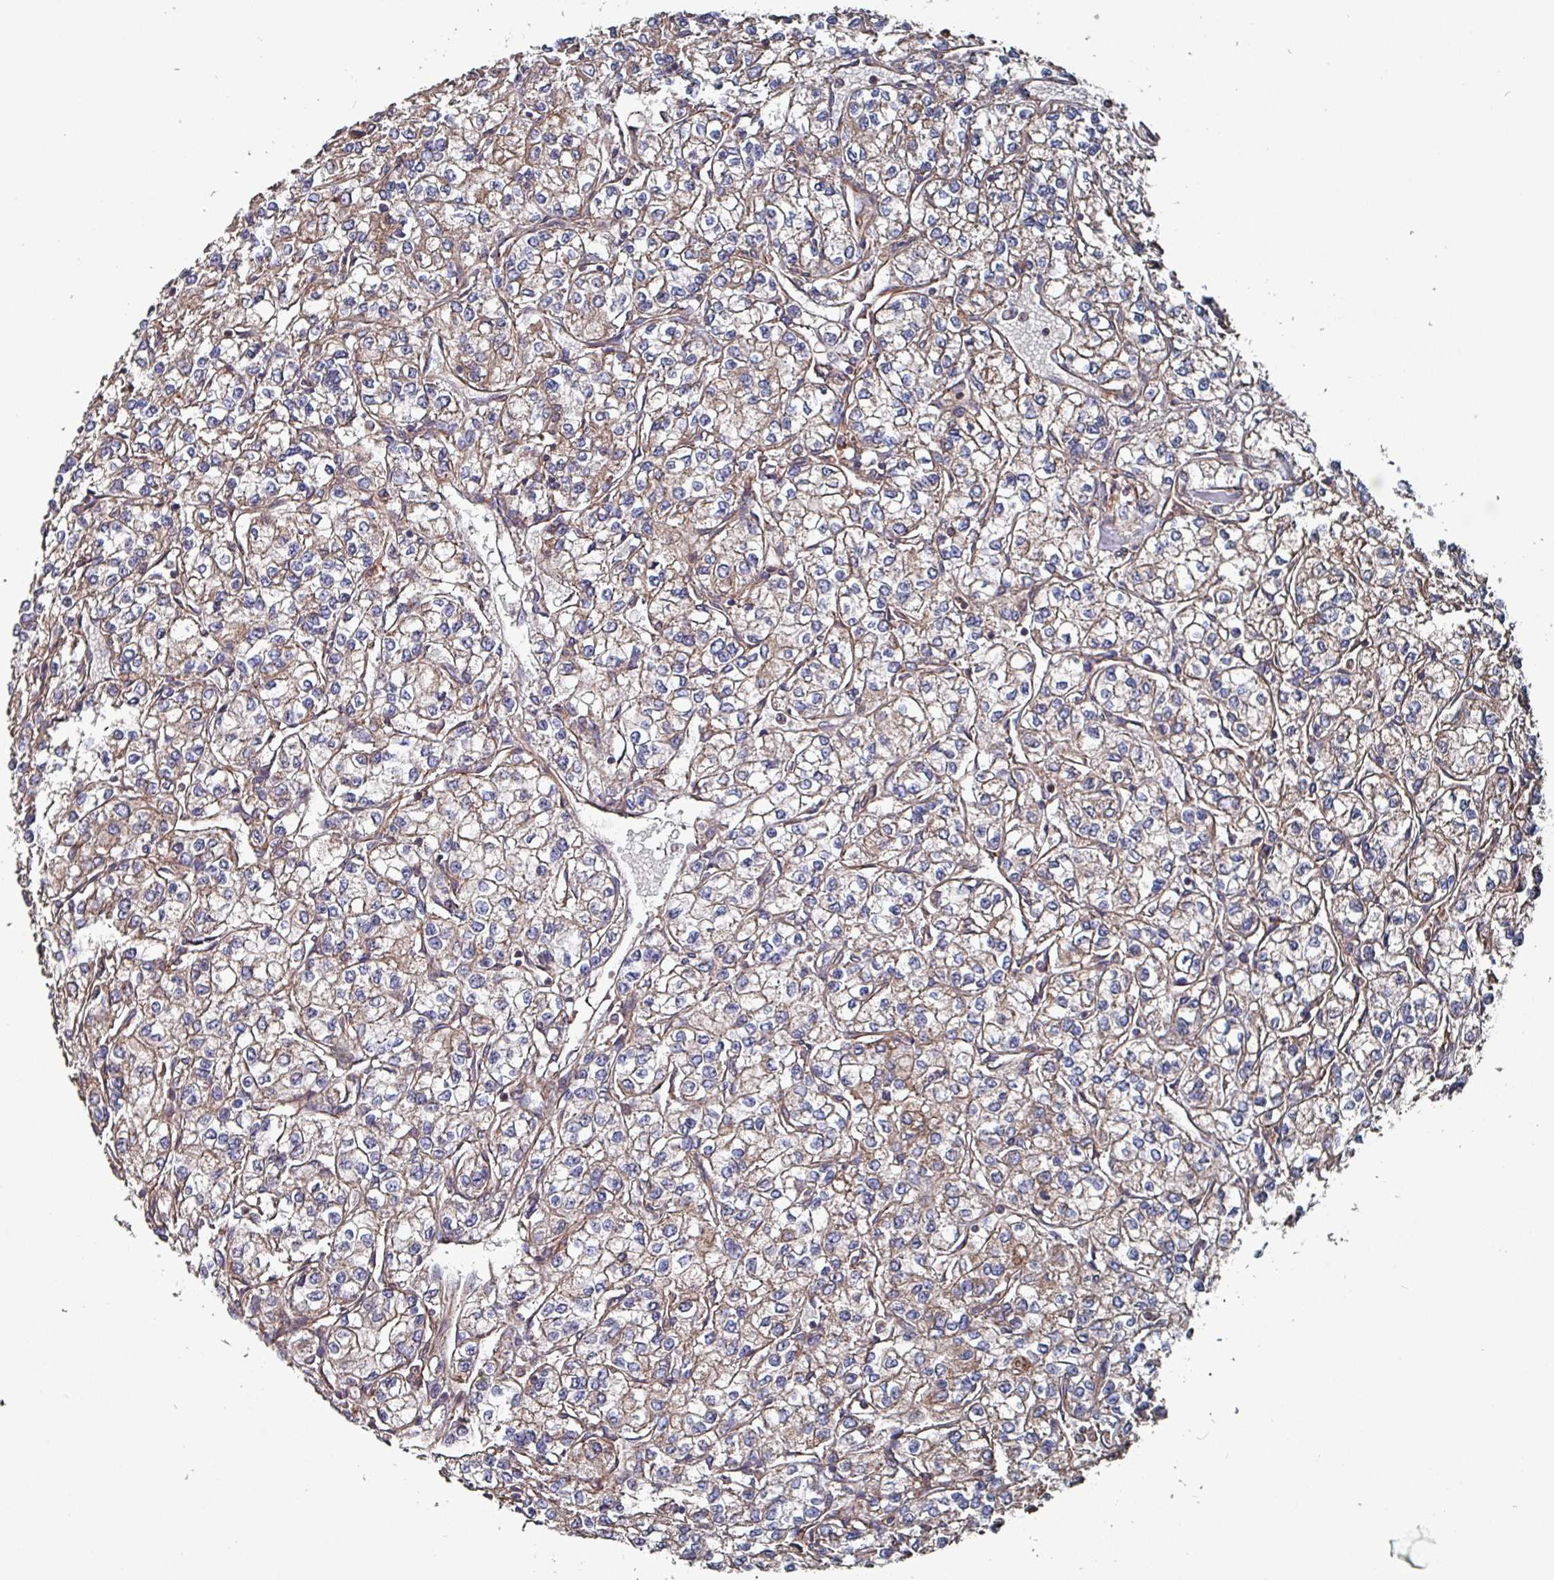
{"staining": {"intensity": "negative", "quantity": "none", "location": "none"}, "tissue": "renal cancer", "cell_type": "Tumor cells", "image_type": "cancer", "snomed": [{"axis": "morphology", "description": "Adenocarcinoma, NOS"}, {"axis": "topography", "description": "Kidney"}], "caption": "Renal cancer (adenocarcinoma) was stained to show a protein in brown. There is no significant staining in tumor cells.", "gene": "ANO10", "patient": {"sex": "male", "age": 80}}